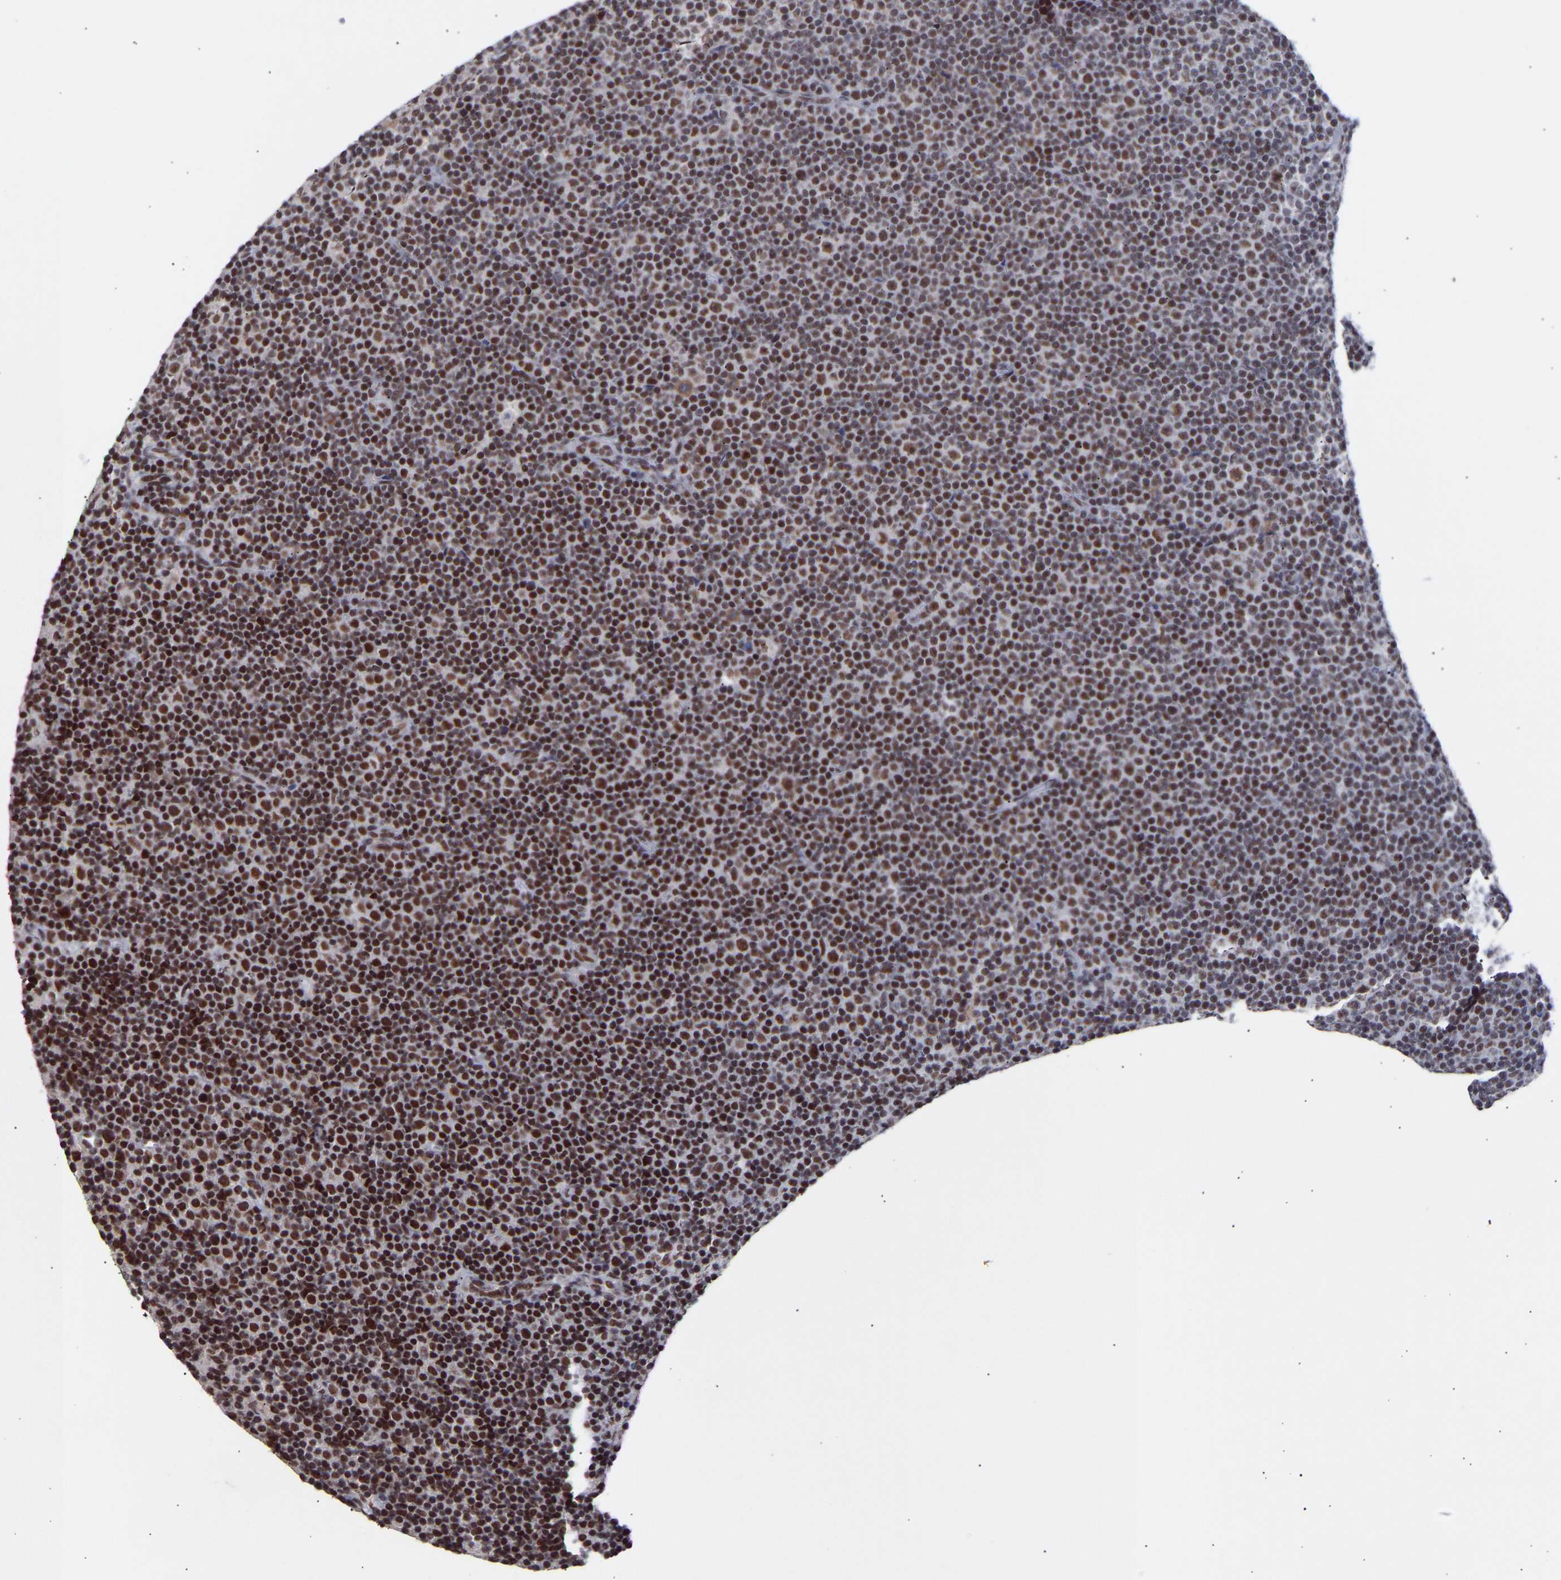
{"staining": {"intensity": "strong", "quantity": ">75%", "location": "nuclear"}, "tissue": "lymphoma", "cell_type": "Tumor cells", "image_type": "cancer", "snomed": [{"axis": "morphology", "description": "Malignant lymphoma, non-Hodgkin's type, Low grade"}, {"axis": "topography", "description": "Lymph node"}], "caption": "A high amount of strong nuclear staining is identified in approximately >75% of tumor cells in lymphoma tissue. The protein of interest is stained brown, and the nuclei are stained in blue (DAB IHC with brightfield microscopy, high magnification).", "gene": "RBM15", "patient": {"sex": "female", "age": 67}}